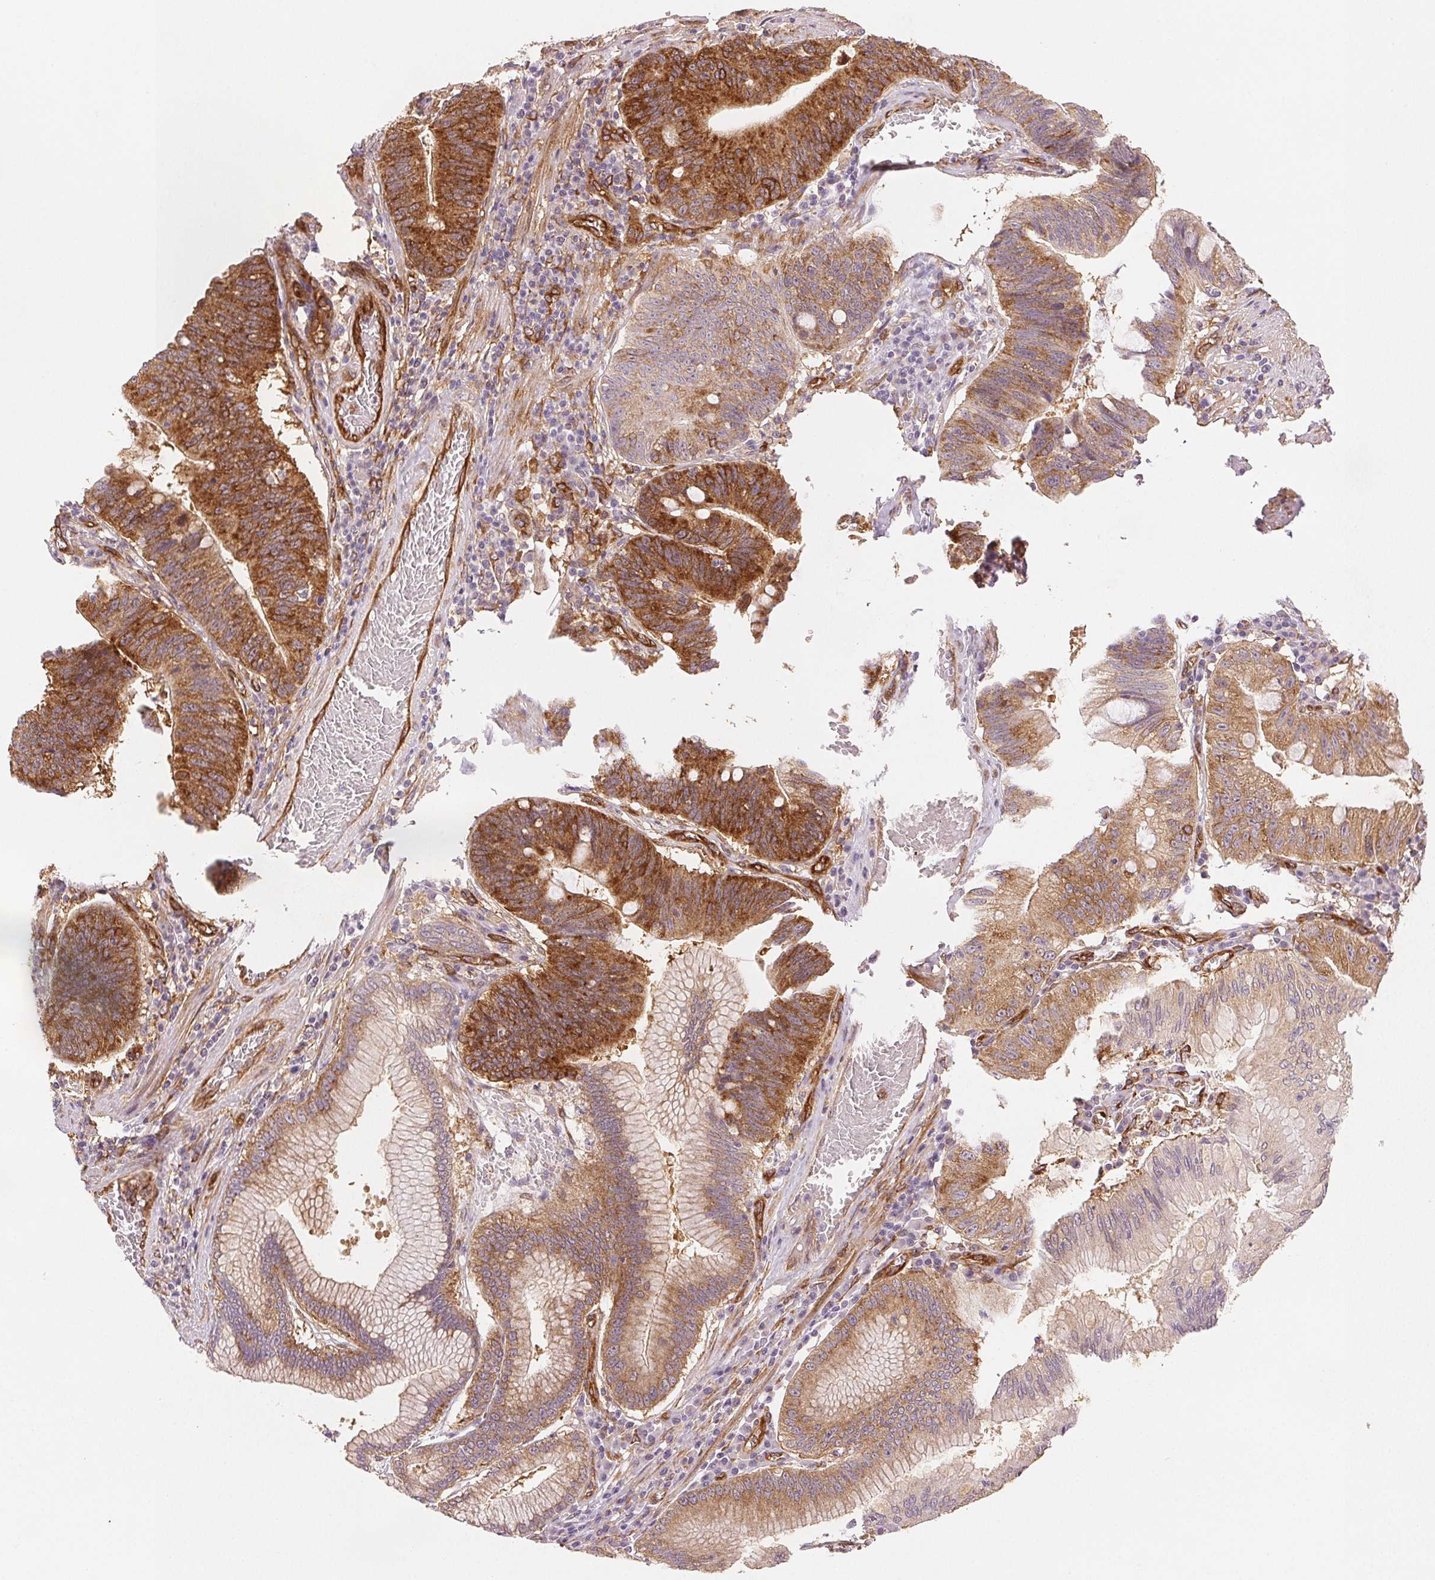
{"staining": {"intensity": "strong", "quantity": "25%-75%", "location": "cytoplasmic/membranous"}, "tissue": "stomach cancer", "cell_type": "Tumor cells", "image_type": "cancer", "snomed": [{"axis": "morphology", "description": "Adenocarcinoma, NOS"}, {"axis": "topography", "description": "Stomach"}], "caption": "A brown stain labels strong cytoplasmic/membranous positivity of a protein in human stomach adenocarcinoma tumor cells.", "gene": "DIAPH2", "patient": {"sex": "male", "age": 59}}